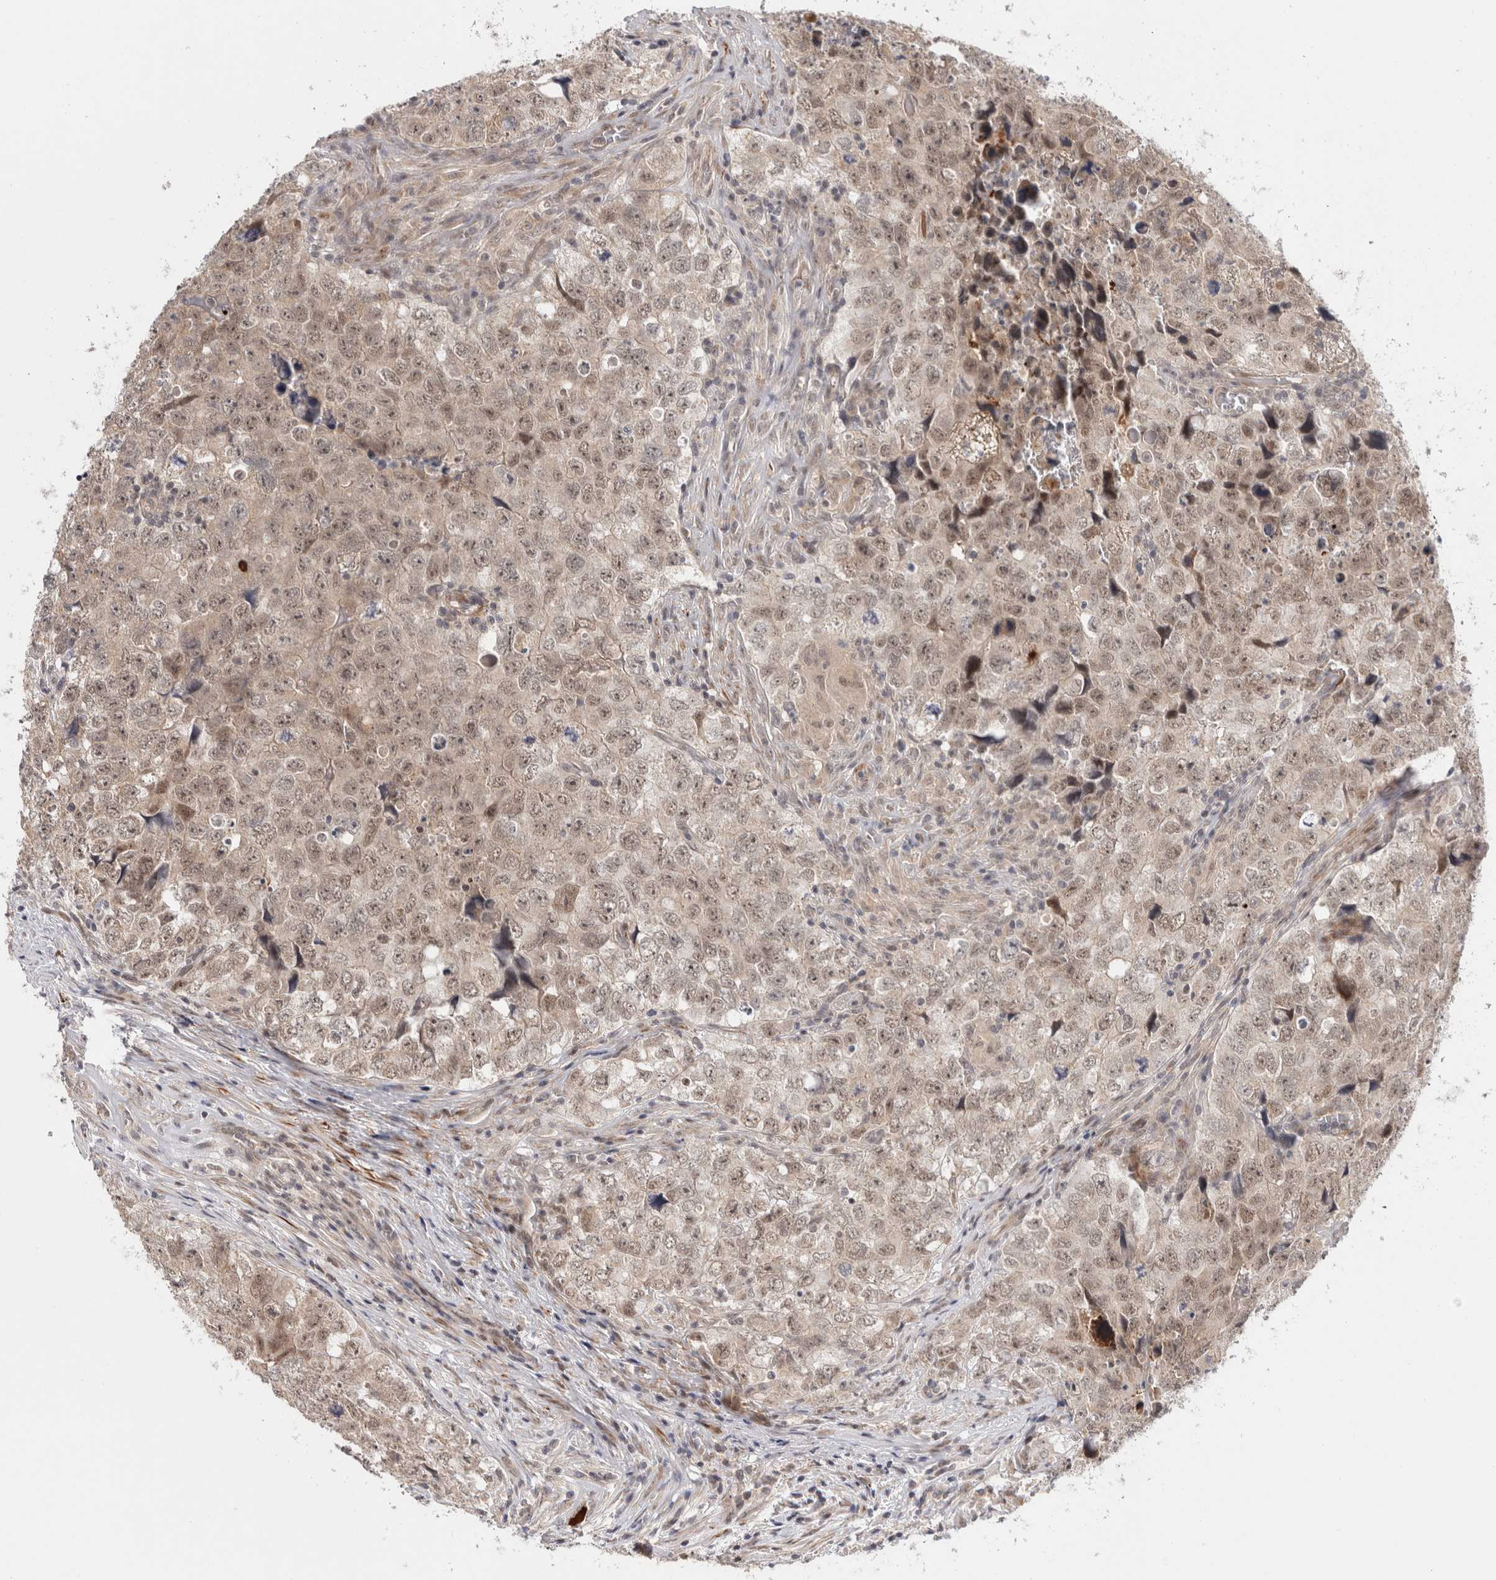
{"staining": {"intensity": "weak", "quantity": "25%-75%", "location": "nuclear"}, "tissue": "testis cancer", "cell_type": "Tumor cells", "image_type": "cancer", "snomed": [{"axis": "morphology", "description": "Seminoma, NOS"}, {"axis": "morphology", "description": "Carcinoma, Embryonal, NOS"}, {"axis": "topography", "description": "Testis"}], "caption": "A brown stain shows weak nuclear positivity of a protein in human testis cancer (seminoma) tumor cells.", "gene": "ZNF318", "patient": {"sex": "male", "age": 43}}